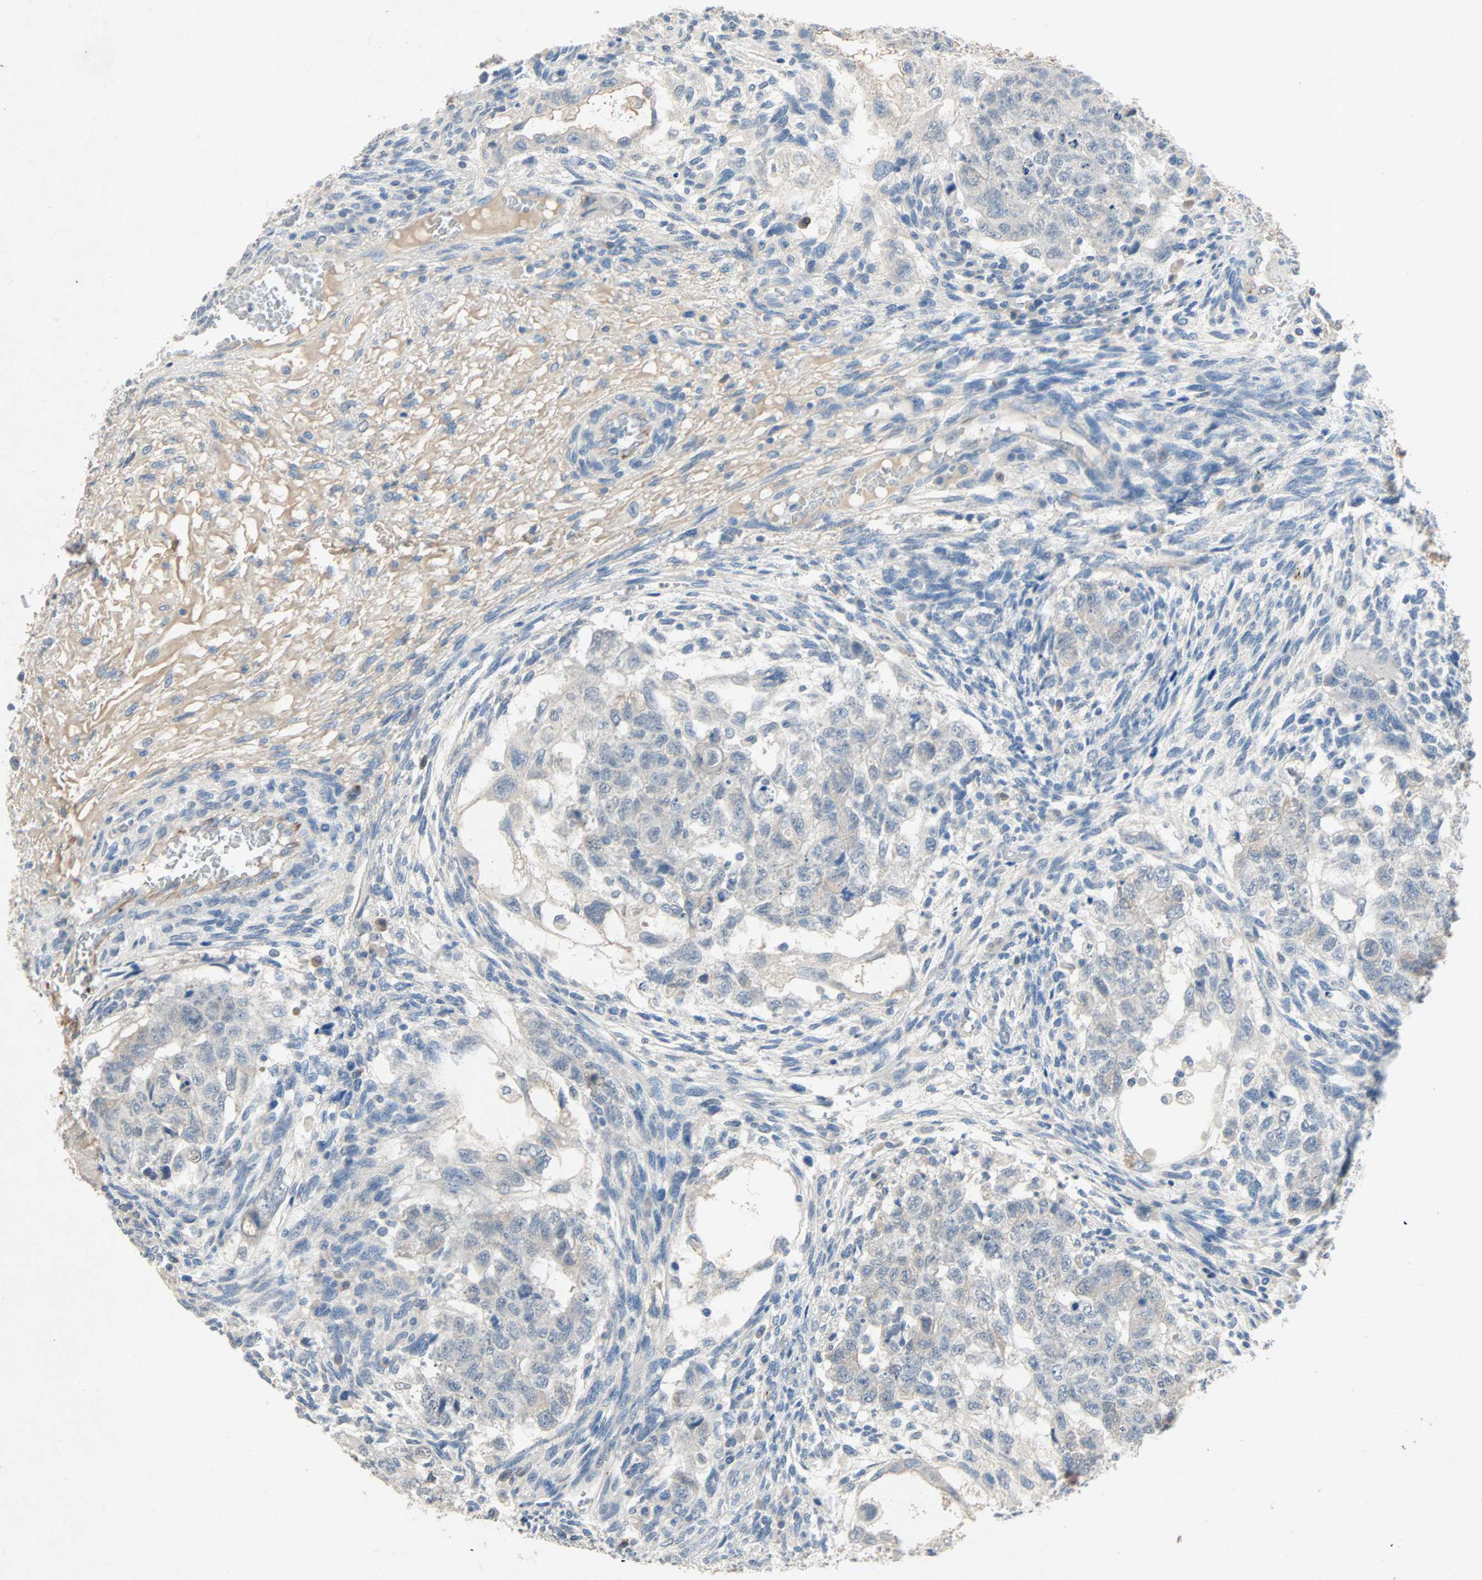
{"staining": {"intensity": "negative", "quantity": "none", "location": "none"}, "tissue": "testis cancer", "cell_type": "Tumor cells", "image_type": "cancer", "snomed": [{"axis": "morphology", "description": "Normal tissue, NOS"}, {"axis": "morphology", "description": "Carcinoma, Embryonal, NOS"}, {"axis": "topography", "description": "Testis"}], "caption": "Tumor cells are negative for brown protein staining in testis cancer (embryonal carcinoma).", "gene": "PCDHB2", "patient": {"sex": "male", "age": 36}}